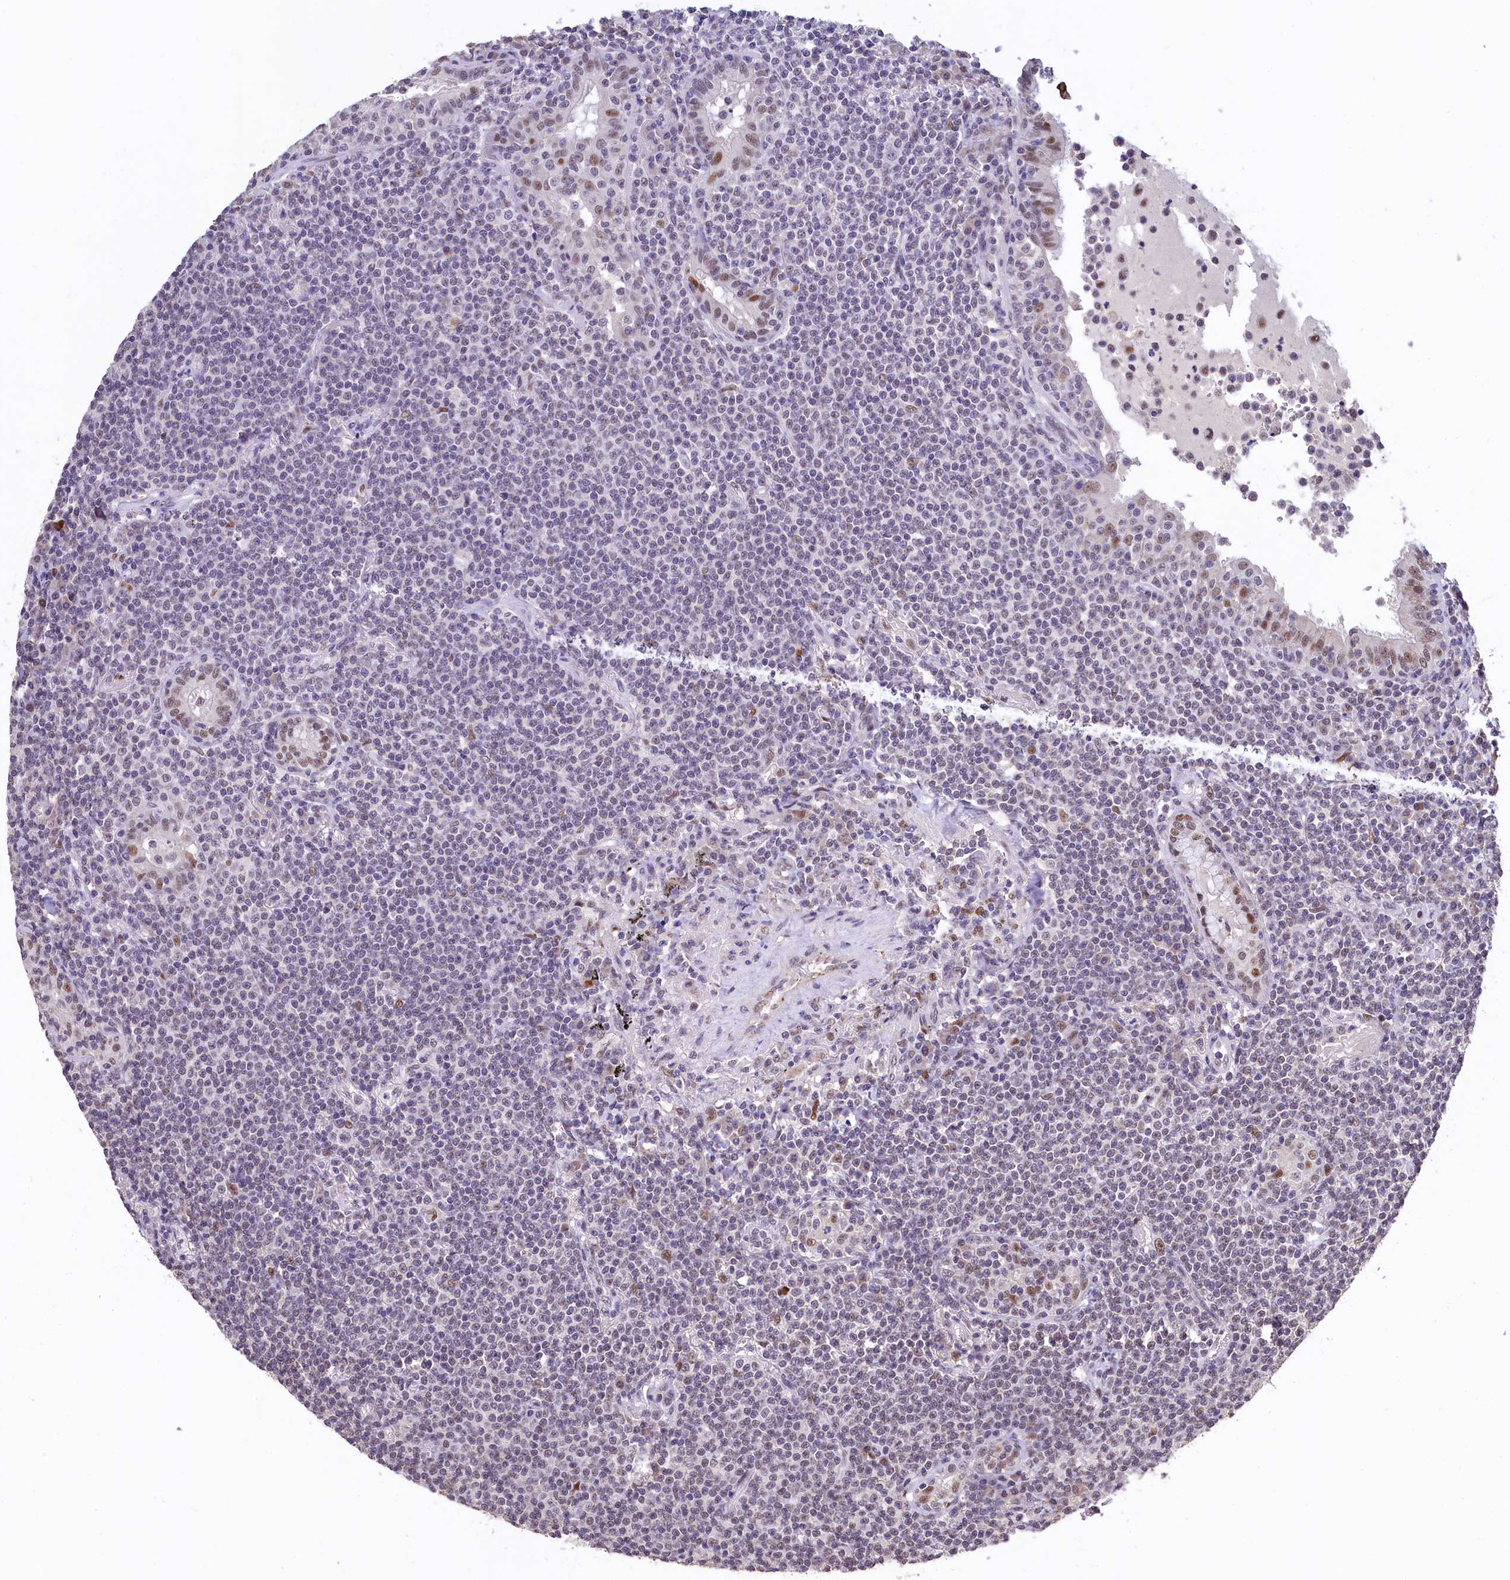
{"staining": {"intensity": "negative", "quantity": "none", "location": "none"}, "tissue": "lymphoma", "cell_type": "Tumor cells", "image_type": "cancer", "snomed": [{"axis": "morphology", "description": "Malignant lymphoma, non-Hodgkin's type, Low grade"}, {"axis": "topography", "description": "Lung"}], "caption": "Immunohistochemical staining of malignant lymphoma, non-Hodgkin's type (low-grade) demonstrates no significant positivity in tumor cells. (Brightfield microscopy of DAB immunohistochemistry (IHC) at high magnification).", "gene": "HECTD4", "patient": {"sex": "female", "age": 71}}